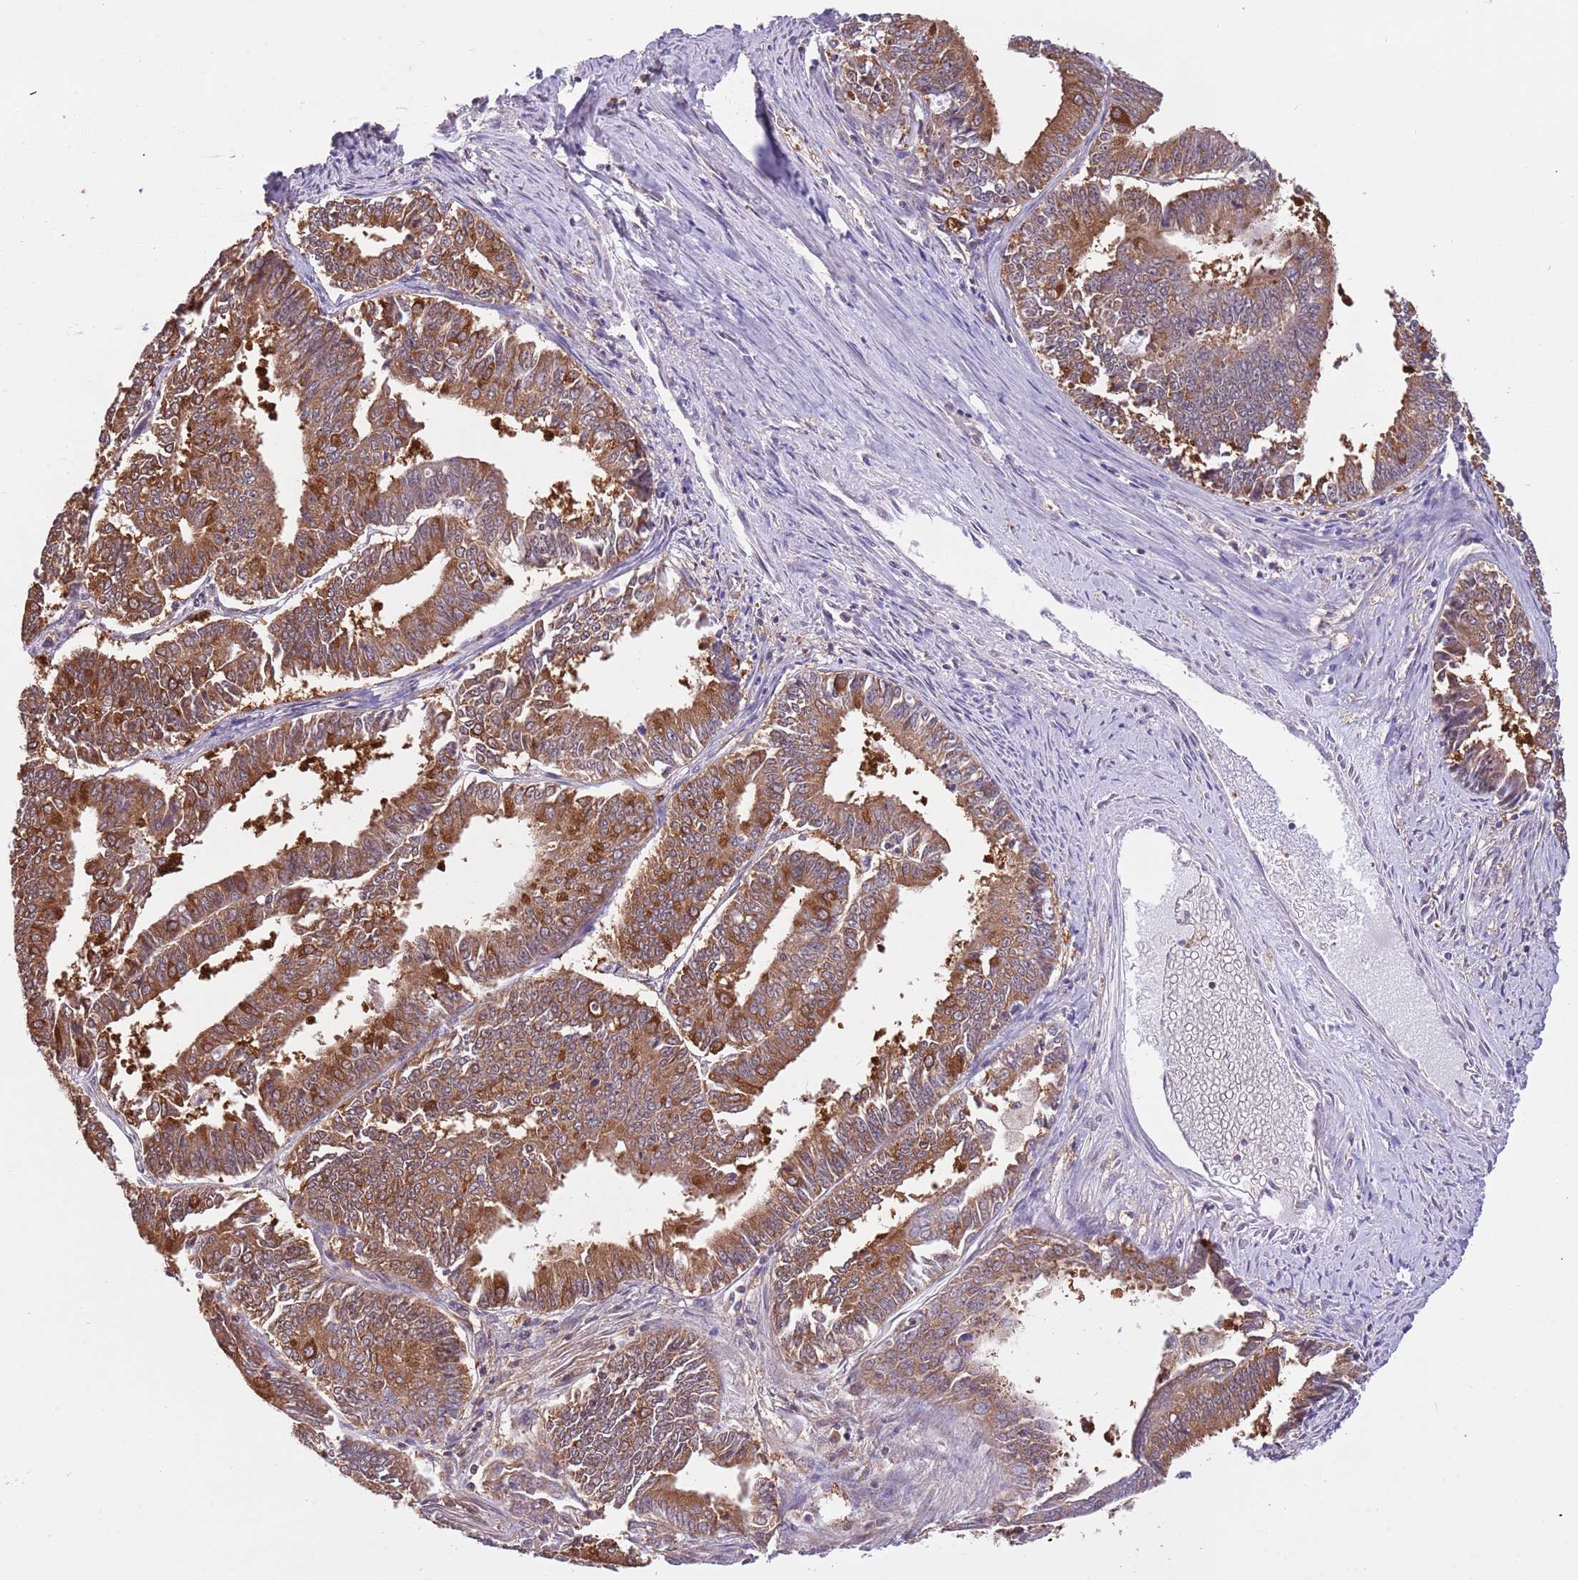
{"staining": {"intensity": "strong", "quantity": ">75%", "location": "cytoplasmic/membranous"}, "tissue": "endometrial cancer", "cell_type": "Tumor cells", "image_type": "cancer", "snomed": [{"axis": "morphology", "description": "Adenocarcinoma, NOS"}, {"axis": "topography", "description": "Endometrium"}], "caption": "Immunohistochemistry (IHC) staining of endometrial adenocarcinoma, which demonstrates high levels of strong cytoplasmic/membranous staining in approximately >75% of tumor cells indicating strong cytoplasmic/membranous protein positivity. The staining was performed using DAB (brown) for protein detection and nuclei were counterstained in hematoxylin (blue).", "gene": "STIP1", "patient": {"sex": "female", "age": 73}}